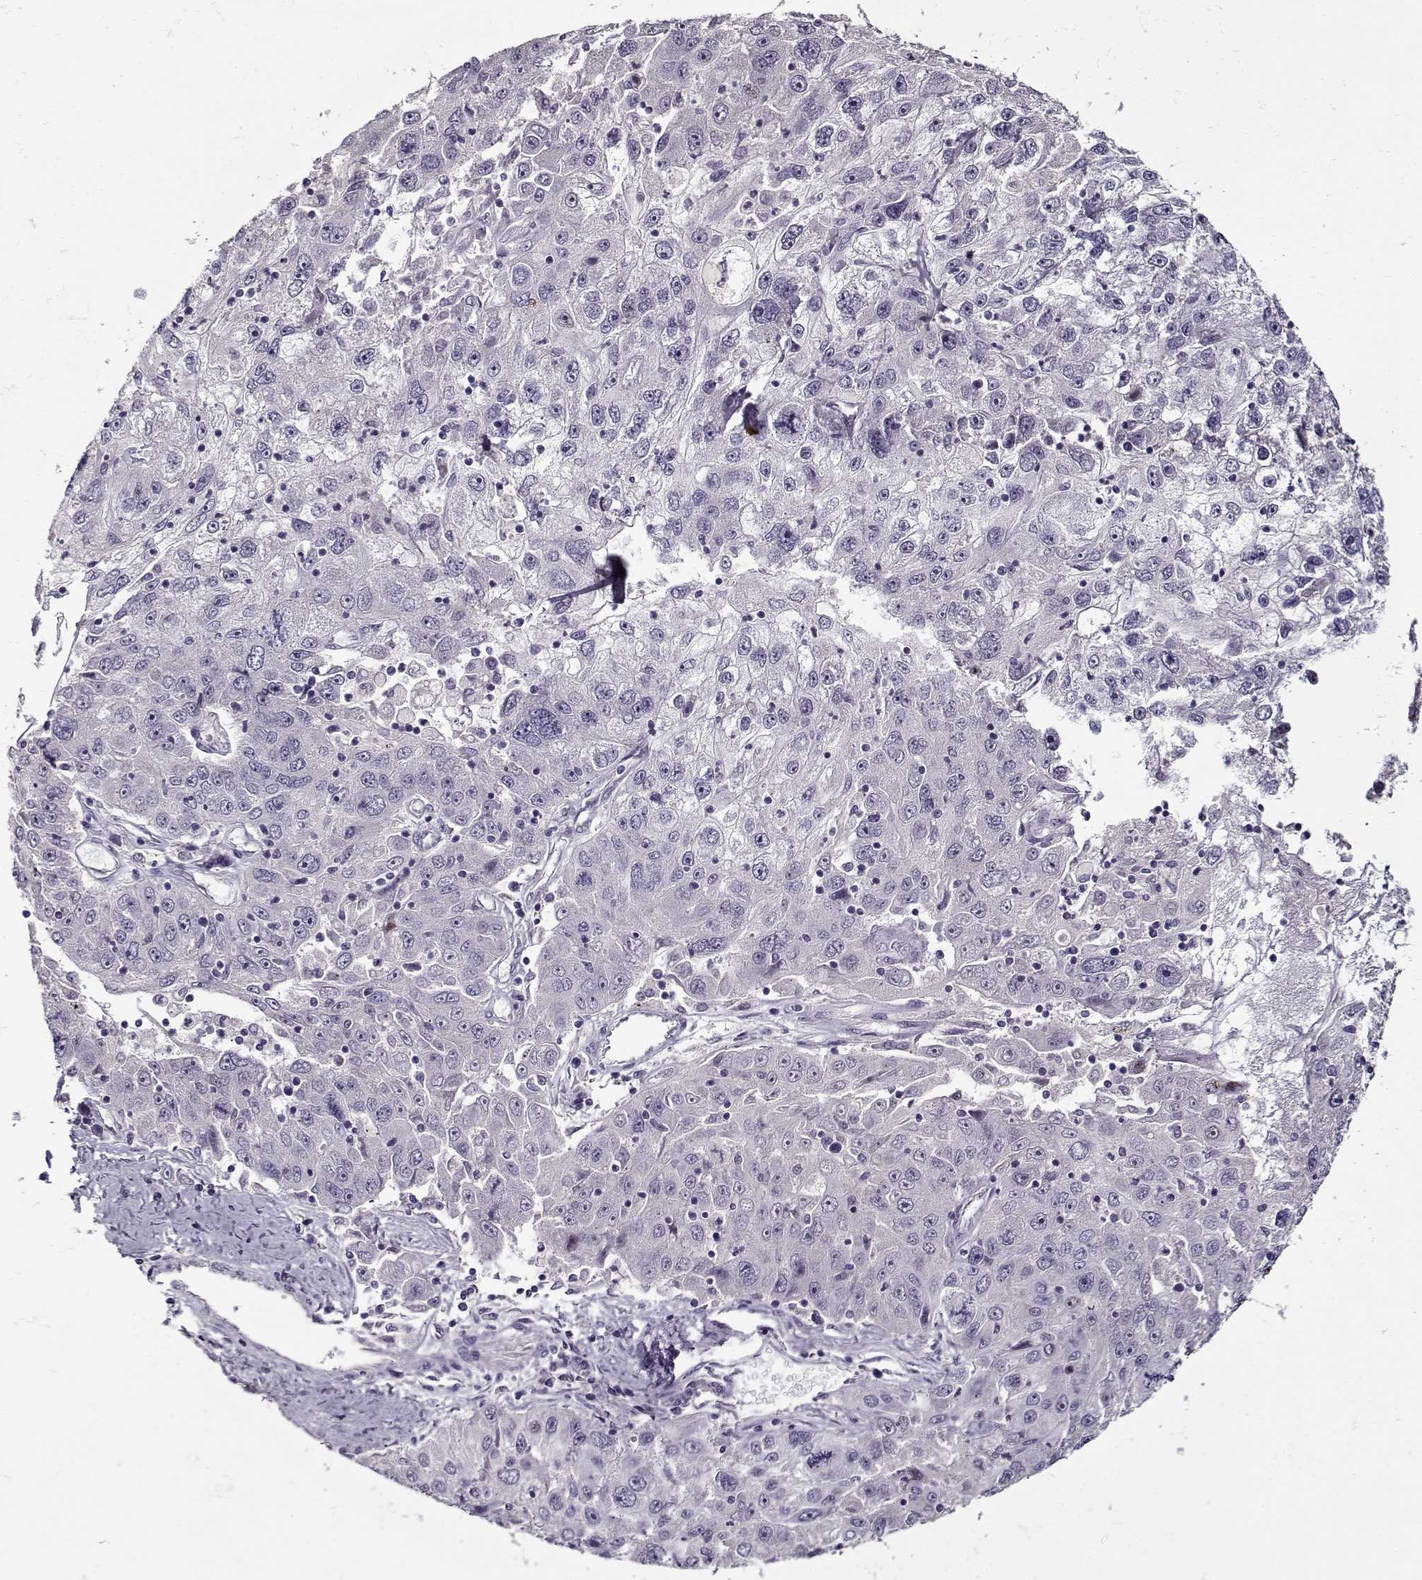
{"staining": {"intensity": "negative", "quantity": "none", "location": "none"}, "tissue": "stomach cancer", "cell_type": "Tumor cells", "image_type": "cancer", "snomed": [{"axis": "morphology", "description": "Adenocarcinoma, NOS"}, {"axis": "topography", "description": "Stomach"}], "caption": "Immunohistochemistry (IHC) histopathology image of stomach cancer (adenocarcinoma) stained for a protein (brown), which demonstrates no positivity in tumor cells.", "gene": "PRMT8", "patient": {"sex": "male", "age": 56}}